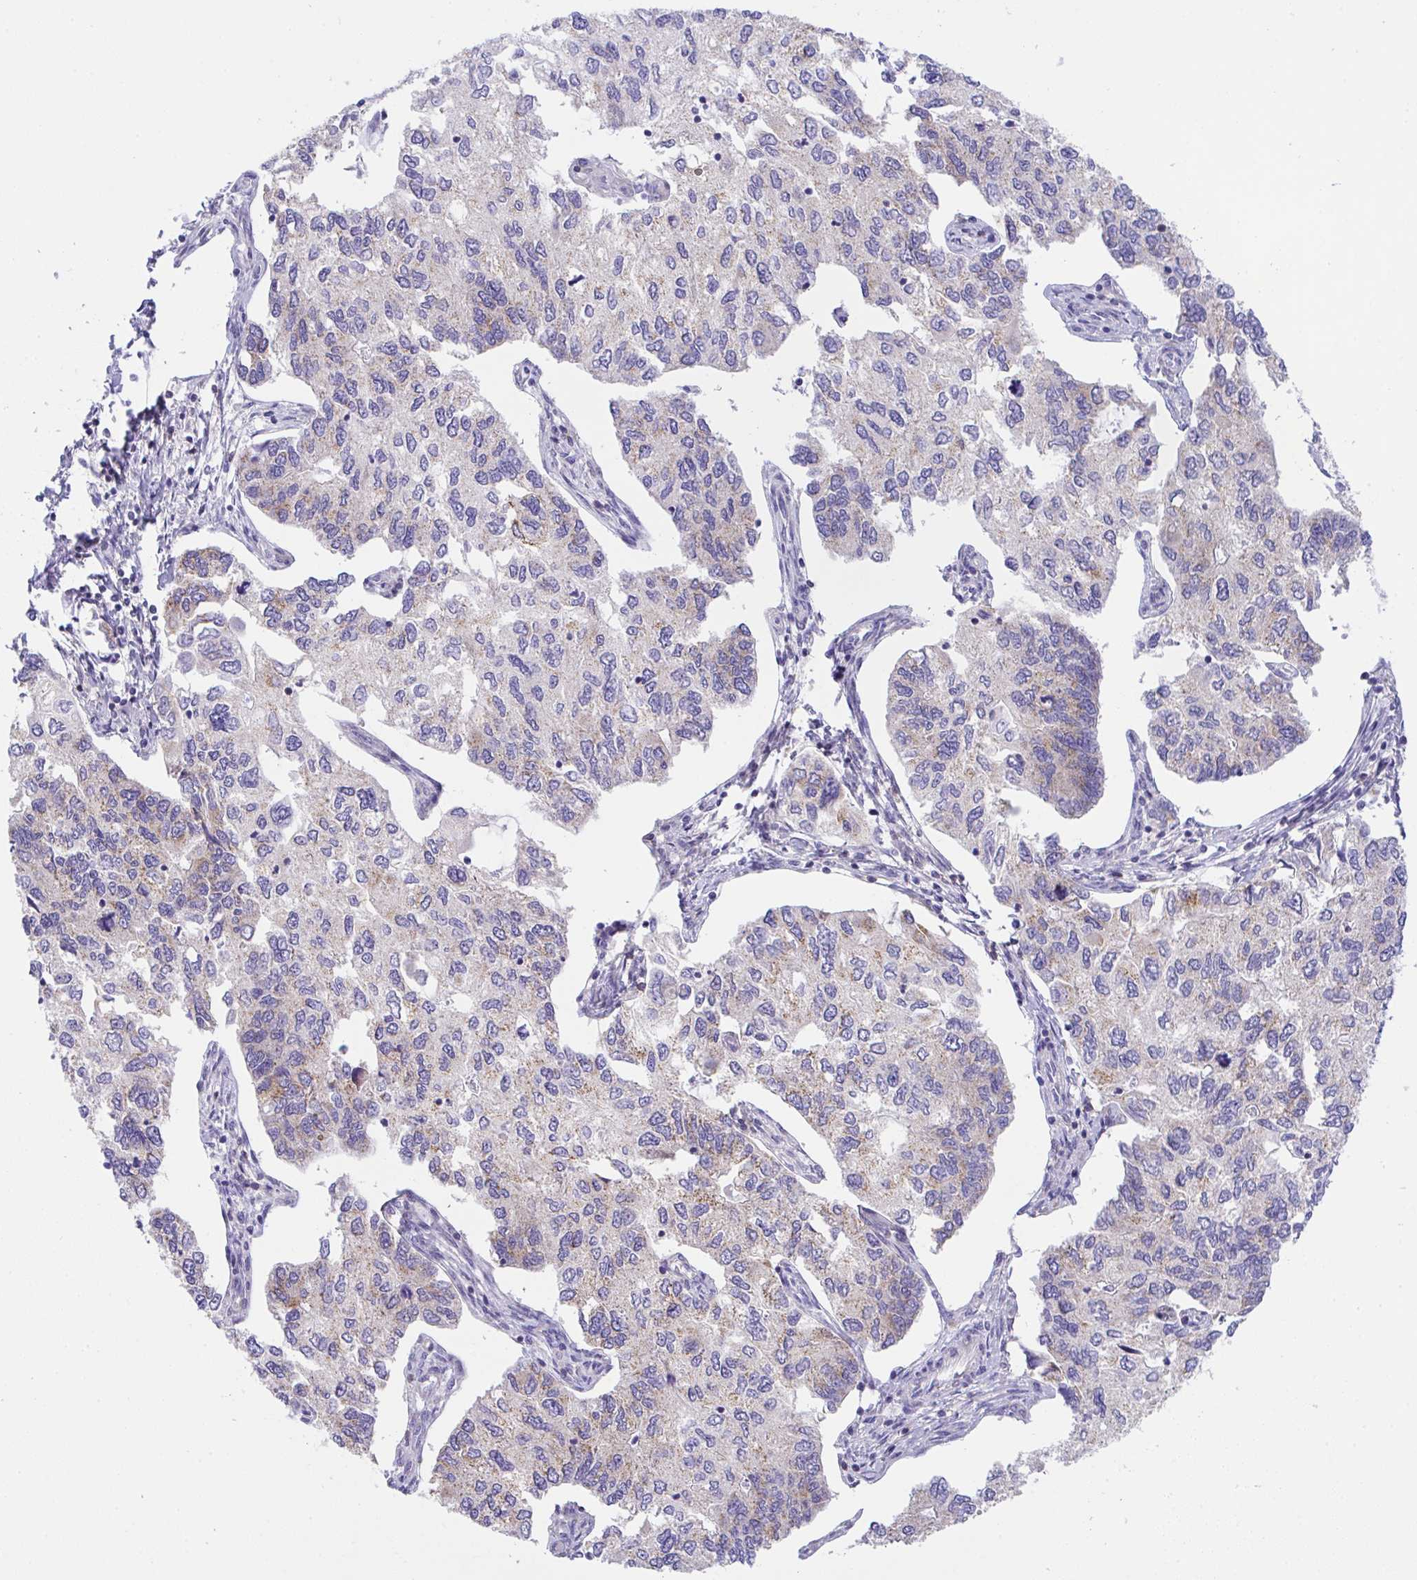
{"staining": {"intensity": "moderate", "quantity": "<25%", "location": "cytoplasmic/membranous"}, "tissue": "endometrial cancer", "cell_type": "Tumor cells", "image_type": "cancer", "snomed": [{"axis": "morphology", "description": "Carcinoma, NOS"}, {"axis": "topography", "description": "Uterus"}], "caption": "A low amount of moderate cytoplasmic/membranous positivity is present in approximately <25% of tumor cells in endometrial cancer (carcinoma) tissue.", "gene": "MIA3", "patient": {"sex": "female", "age": 76}}